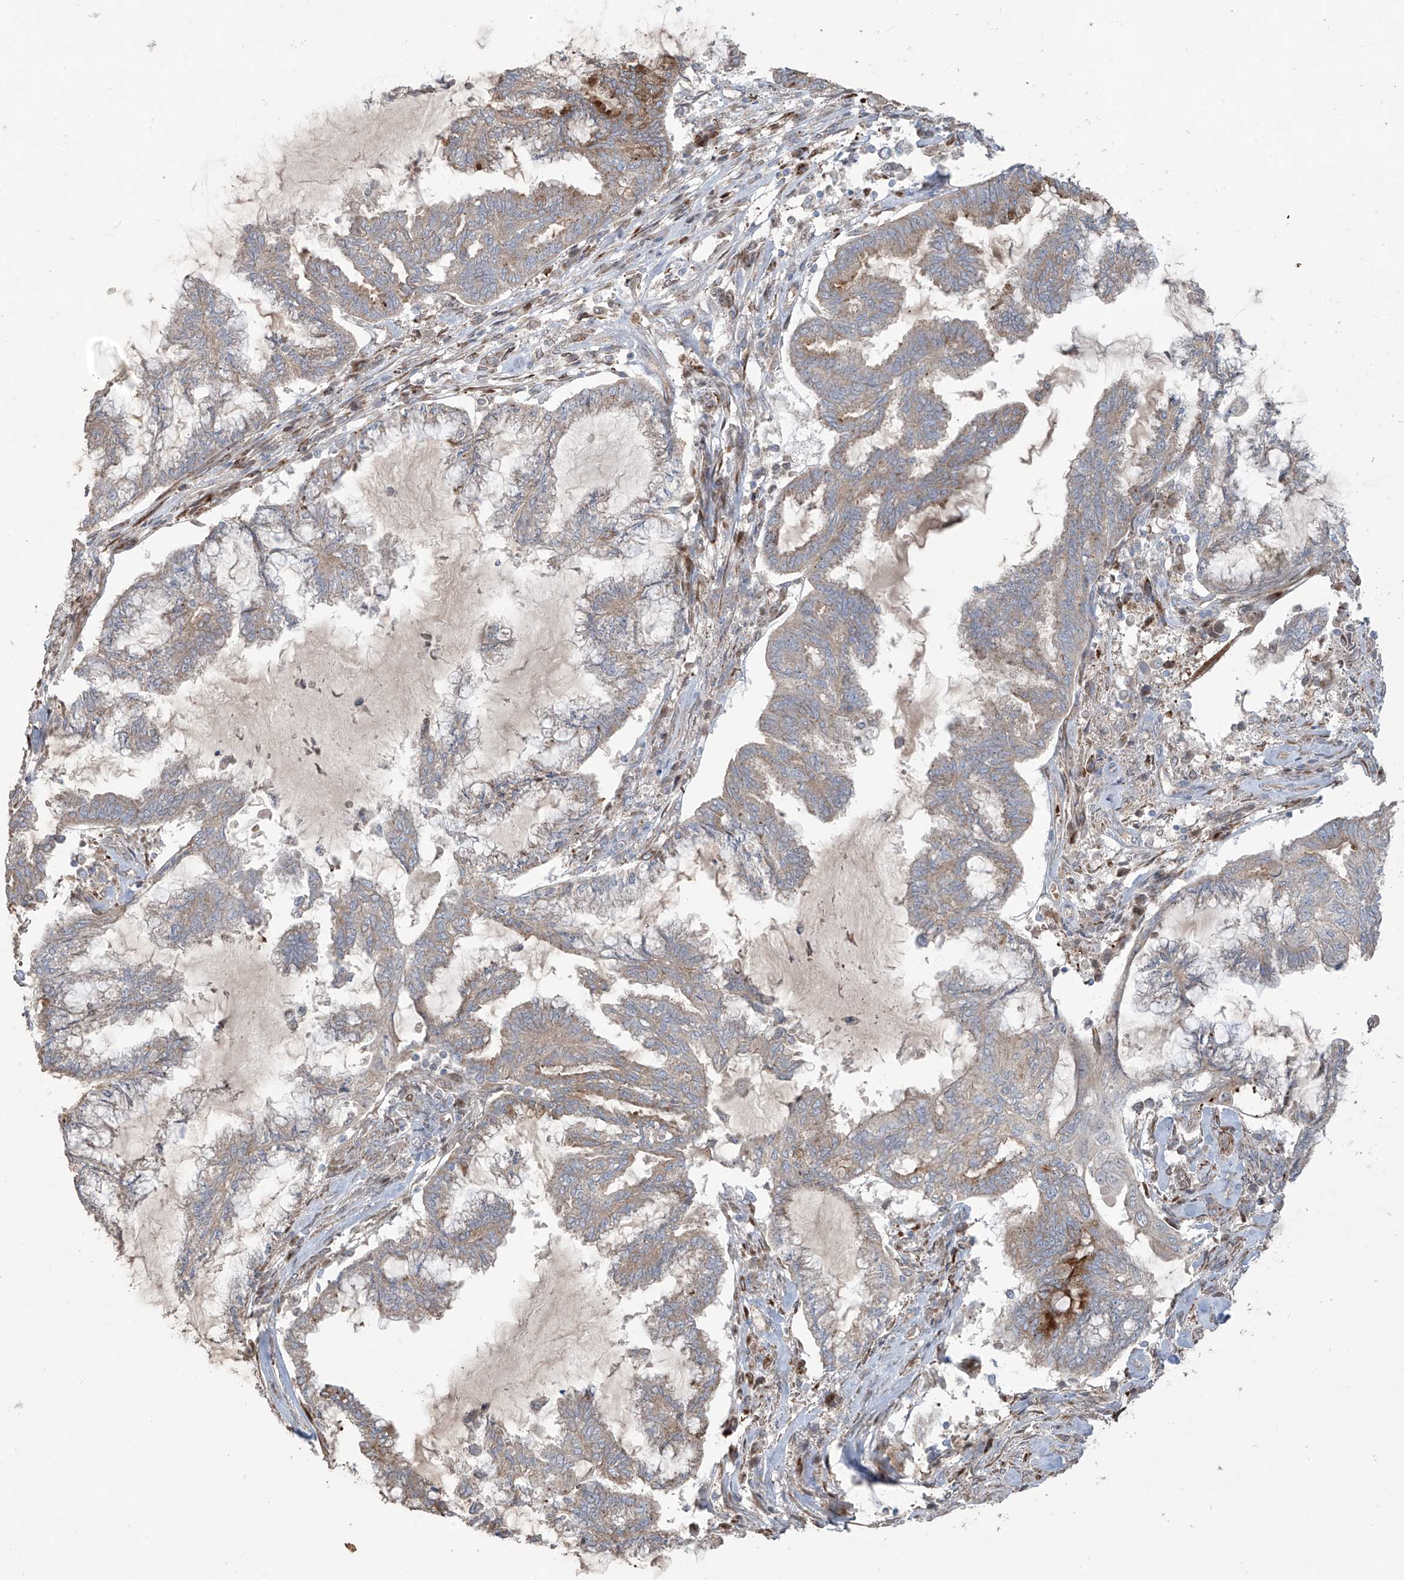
{"staining": {"intensity": "weak", "quantity": ">75%", "location": "cytoplasmic/membranous"}, "tissue": "endometrial cancer", "cell_type": "Tumor cells", "image_type": "cancer", "snomed": [{"axis": "morphology", "description": "Adenocarcinoma, NOS"}, {"axis": "topography", "description": "Endometrium"}], "caption": "Endometrial cancer (adenocarcinoma) stained with a protein marker reveals weak staining in tumor cells.", "gene": "ABTB1", "patient": {"sex": "female", "age": 86}}